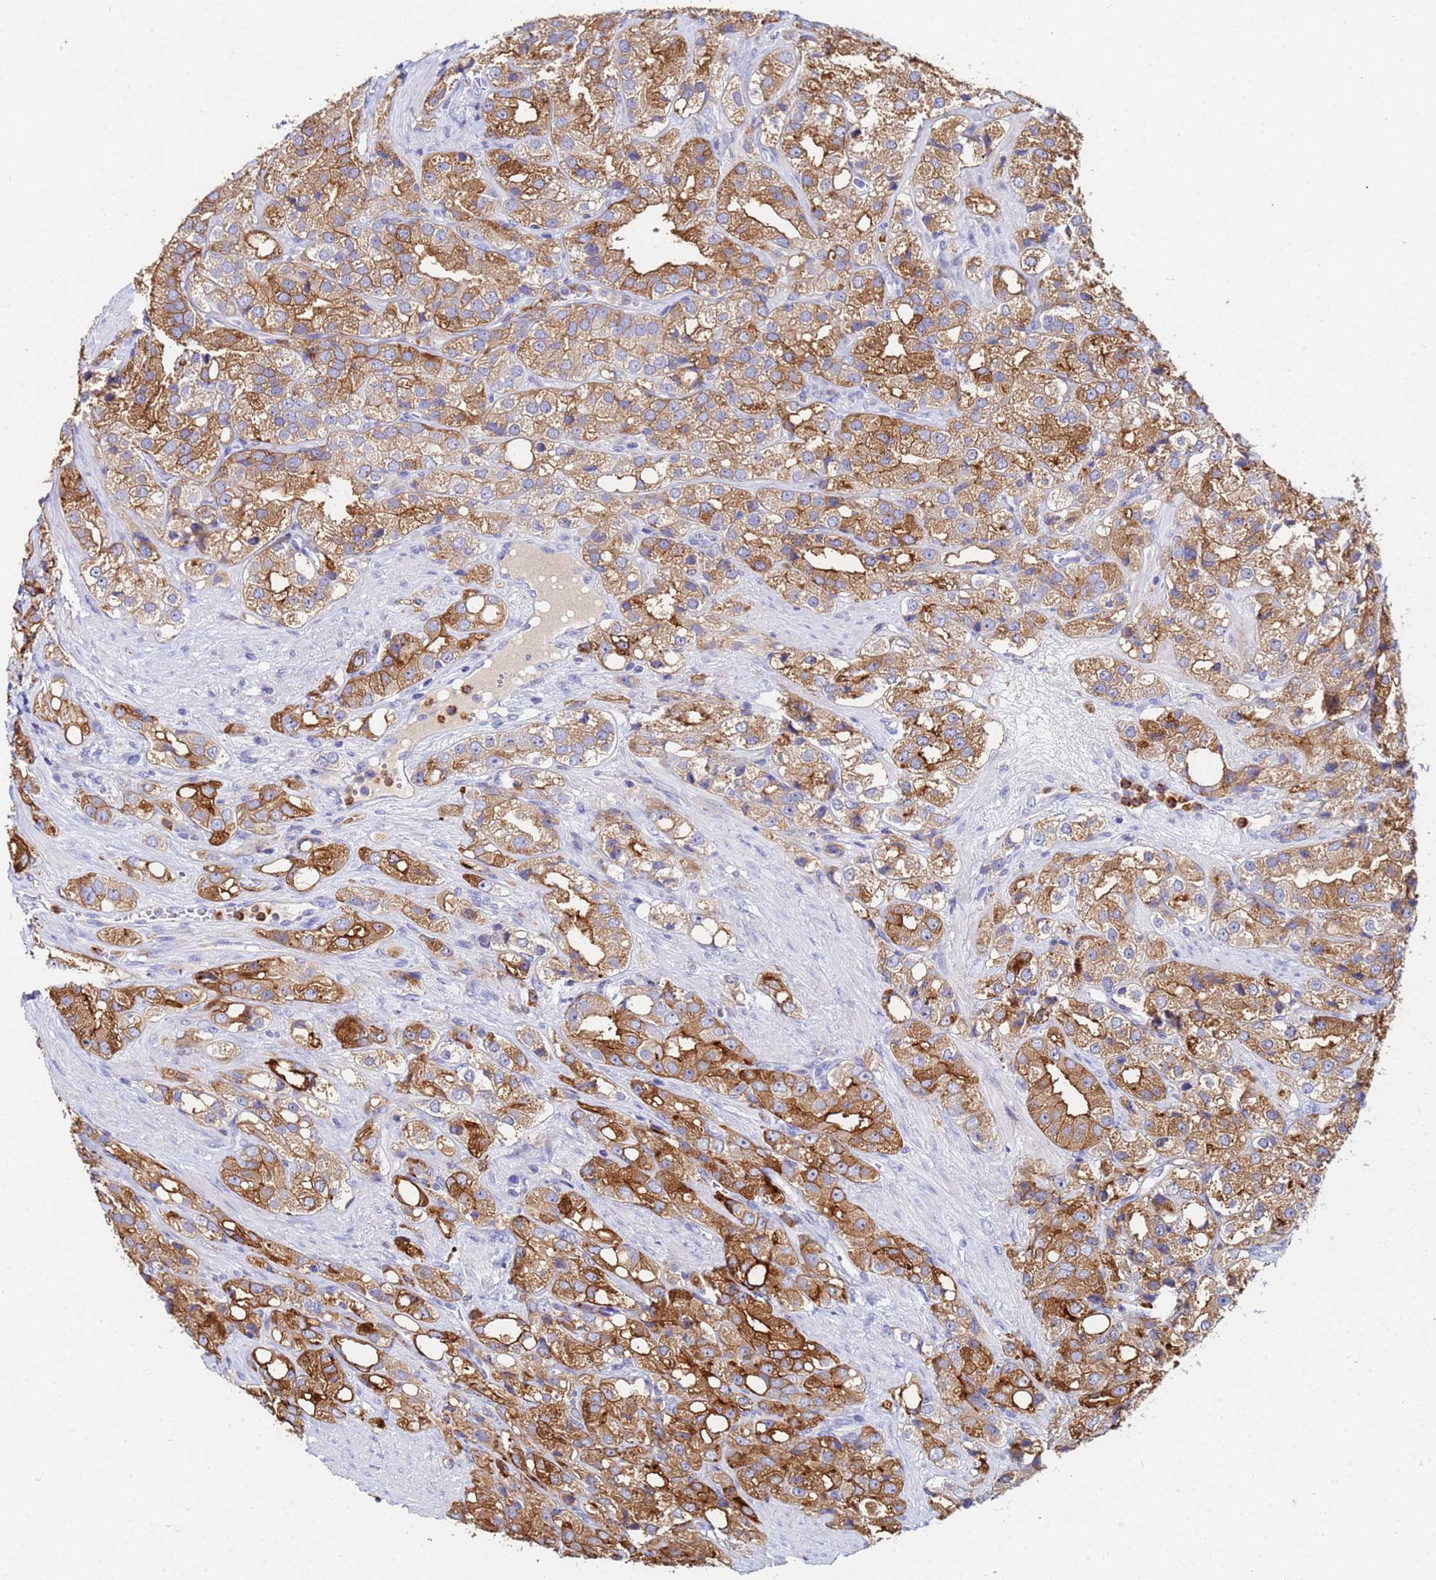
{"staining": {"intensity": "moderate", "quantity": ">75%", "location": "cytoplasmic/membranous"}, "tissue": "prostate cancer", "cell_type": "Tumor cells", "image_type": "cancer", "snomed": [{"axis": "morphology", "description": "Adenocarcinoma, NOS"}, {"axis": "topography", "description": "Prostate"}], "caption": "This micrograph demonstrates immunohistochemistry staining of human prostate cancer (adenocarcinoma), with medium moderate cytoplasmic/membranous expression in approximately >75% of tumor cells.", "gene": "BASP1", "patient": {"sex": "male", "age": 79}}